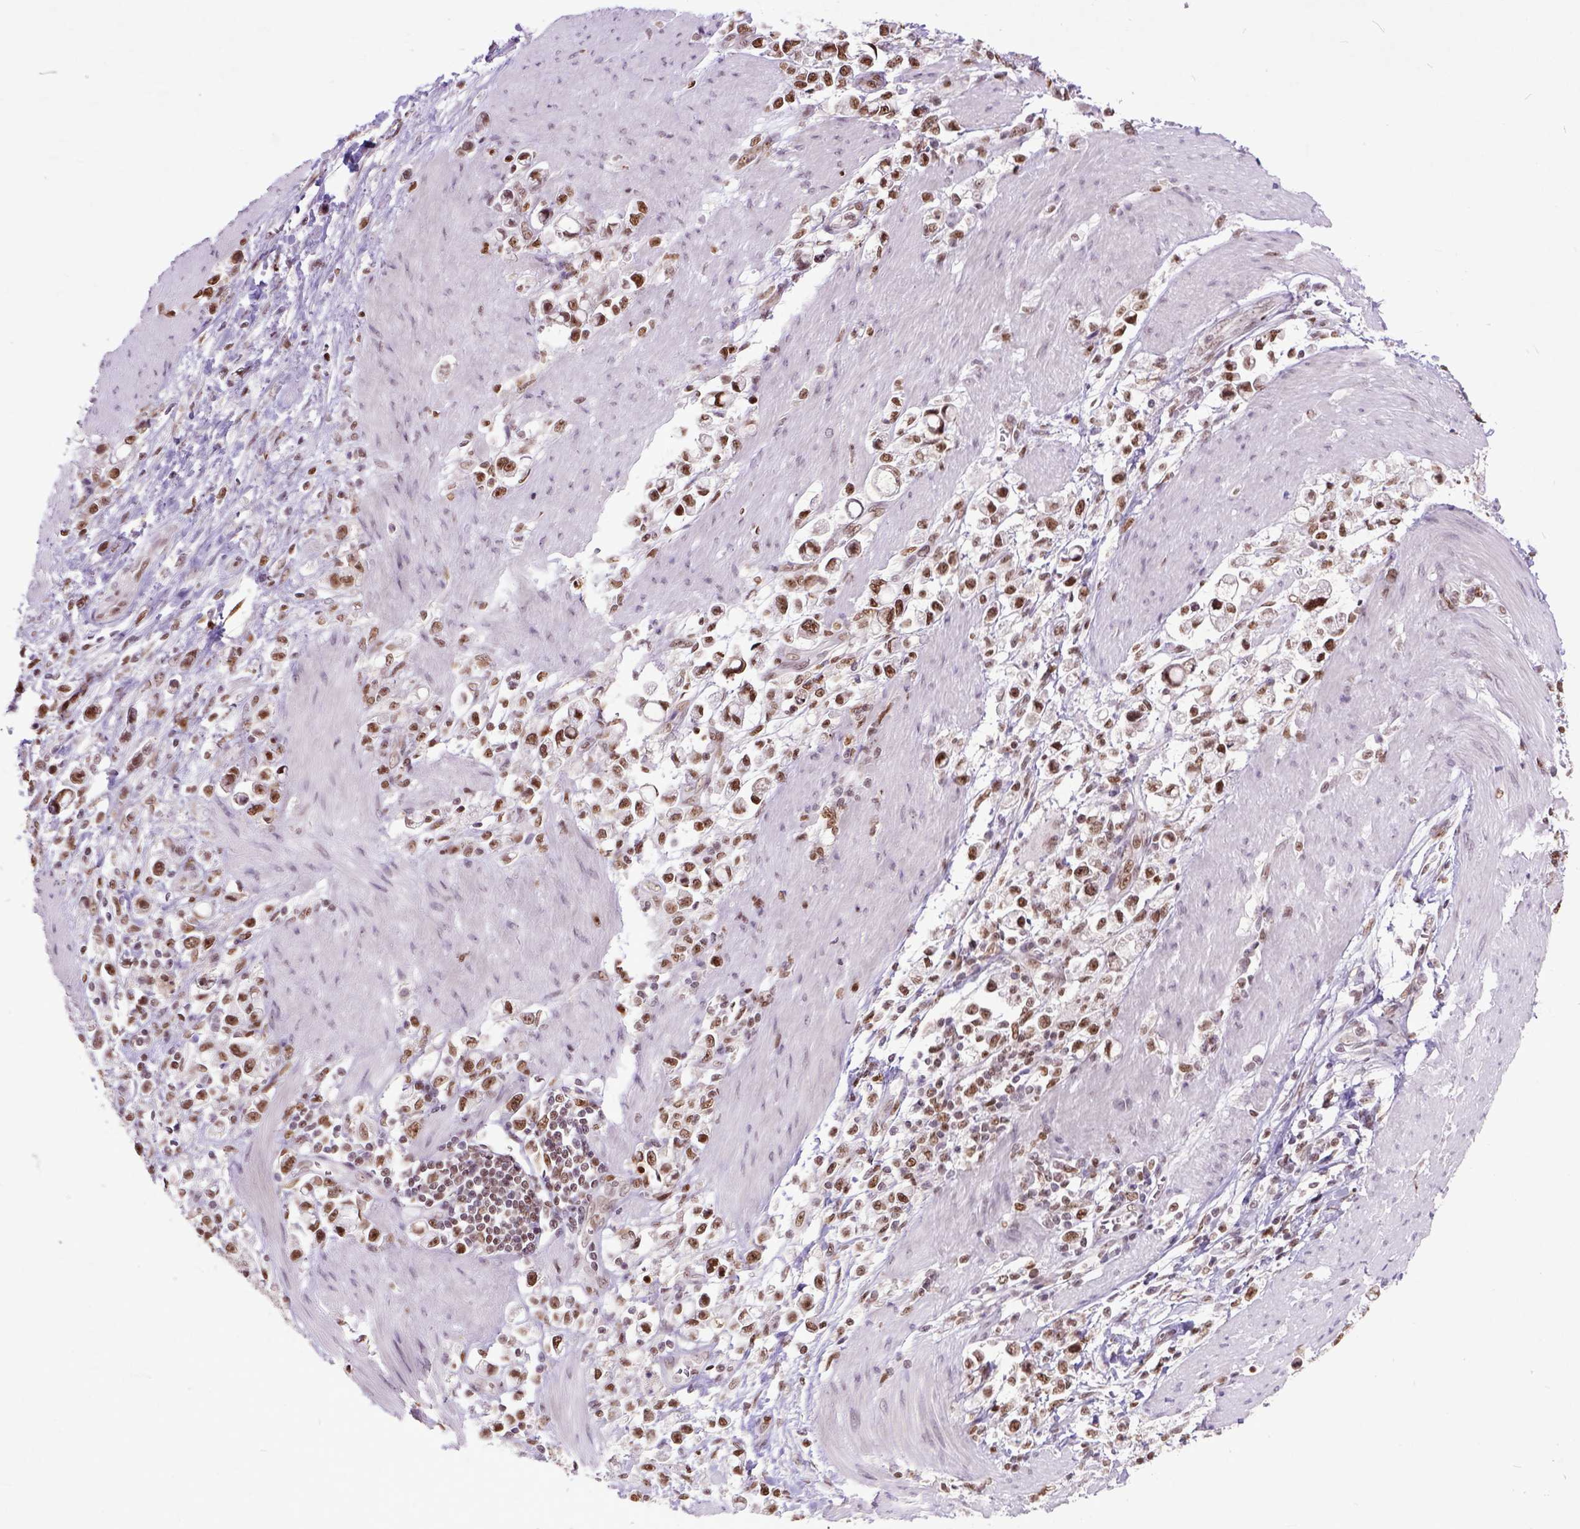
{"staining": {"intensity": "moderate", "quantity": ">75%", "location": "nuclear"}, "tissue": "stomach cancer", "cell_type": "Tumor cells", "image_type": "cancer", "snomed": [{"axis": "morphology", "description": "Adenocarcinoma, NOS"}, {"axis": "topography", "description": "Stomach"}], "caption": "Protein staining of adenocarcinoma (stomach) tissue exhibits moderate nuclear expression in approximately >75% of tumor cells. Nuclei are stained in blue.", "gene": "RCC2", "patient": {"sex": "male", "age": 63}}